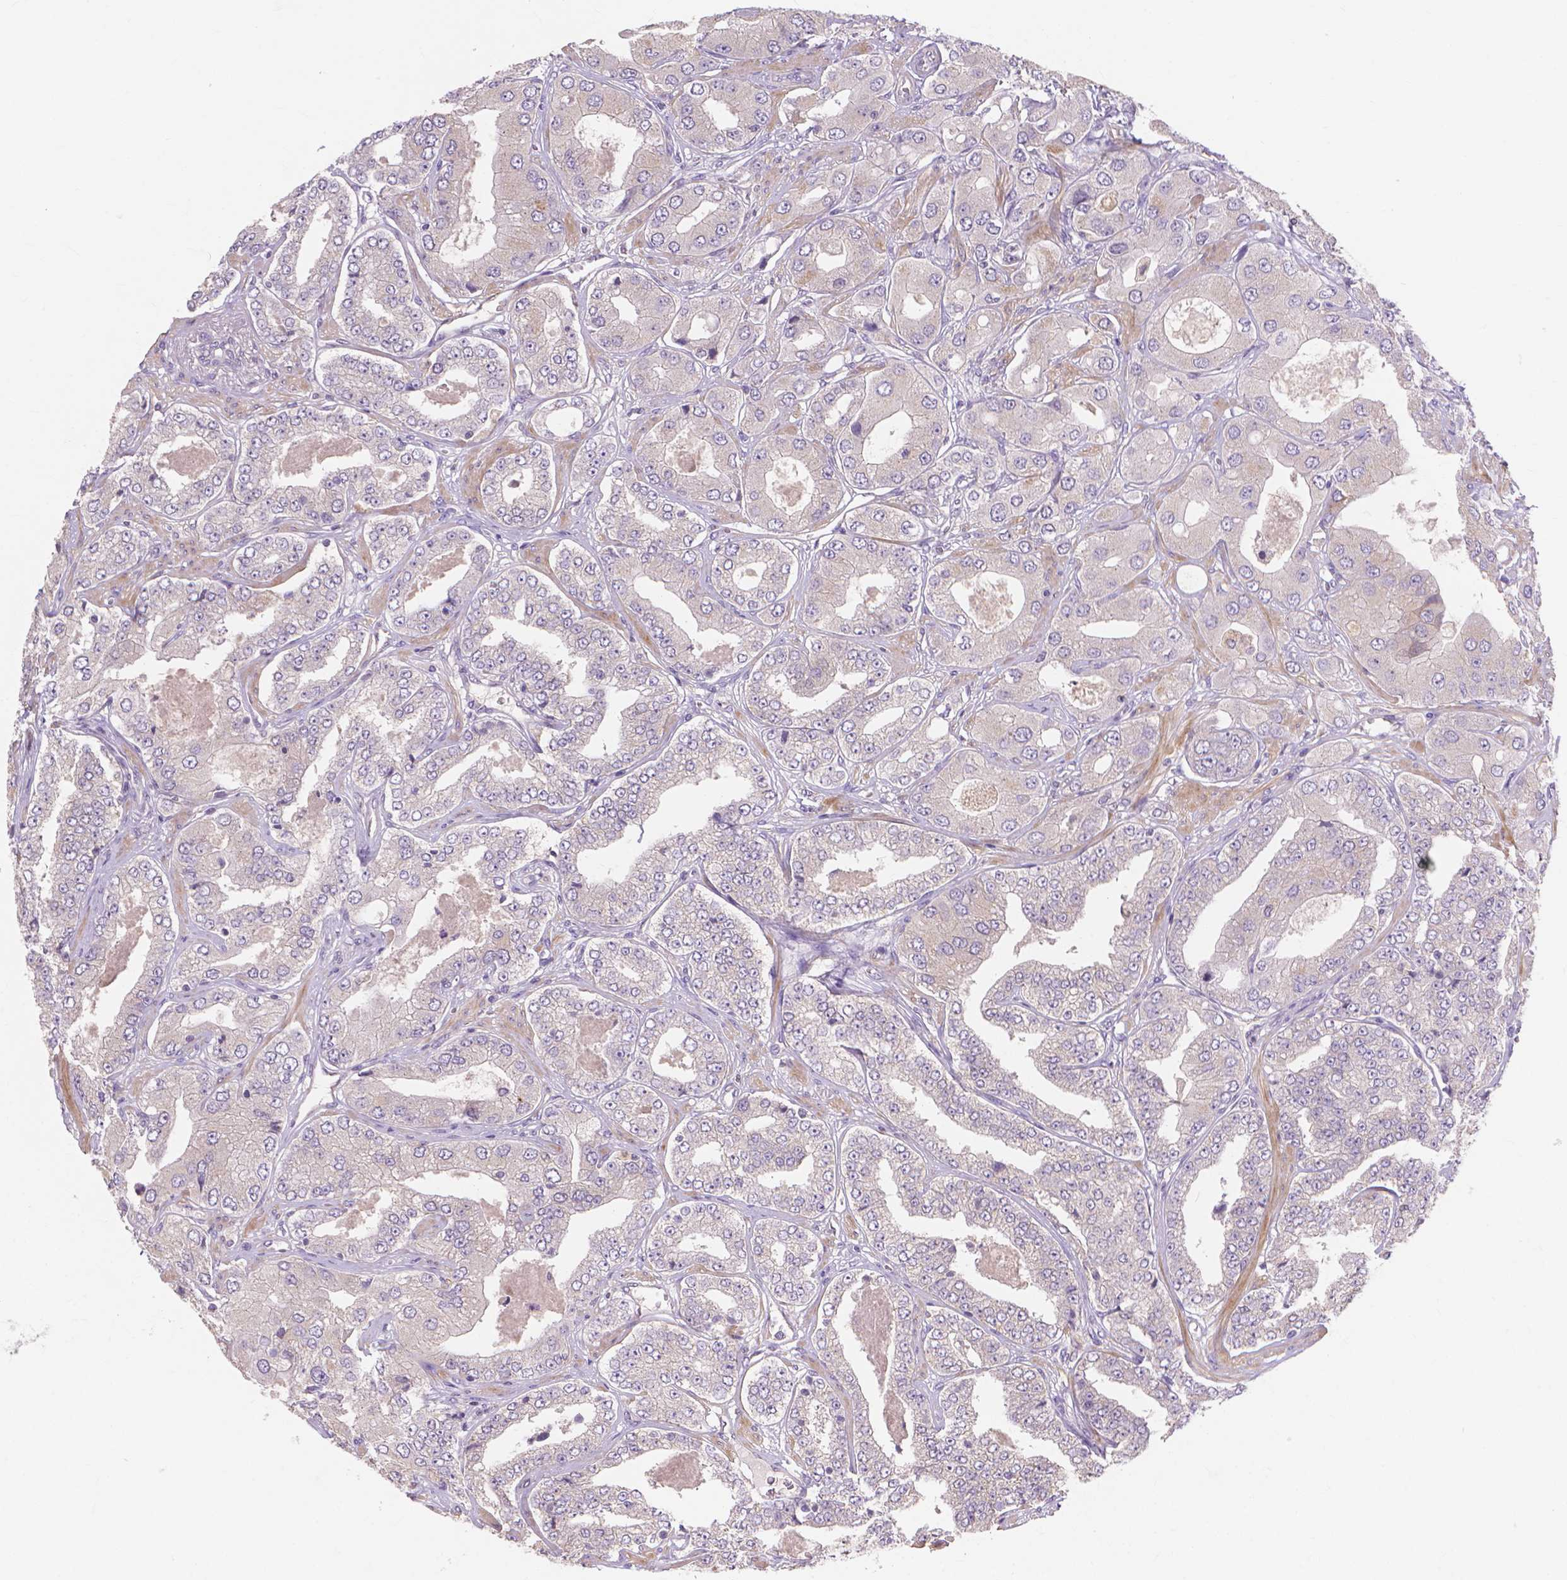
{"staining": {"intensity": "negative", "quantity": "none", "location": "none"}, "tissue": "prostate cancer", "cell_type": "Tumor cells", "image_type": "cancer", "snomed": [{"axis": "morphology", "description": "Adenocarcinoma, Low grade"}, {"axis": "topography", "description": "Prostate"}], "caption": "Tumor cells are negative for protein expression in human adenocarcinoma (low-grade) (prostate).", "gene": "PRDM13", "patient": {"sex": "male", "age": 60}}